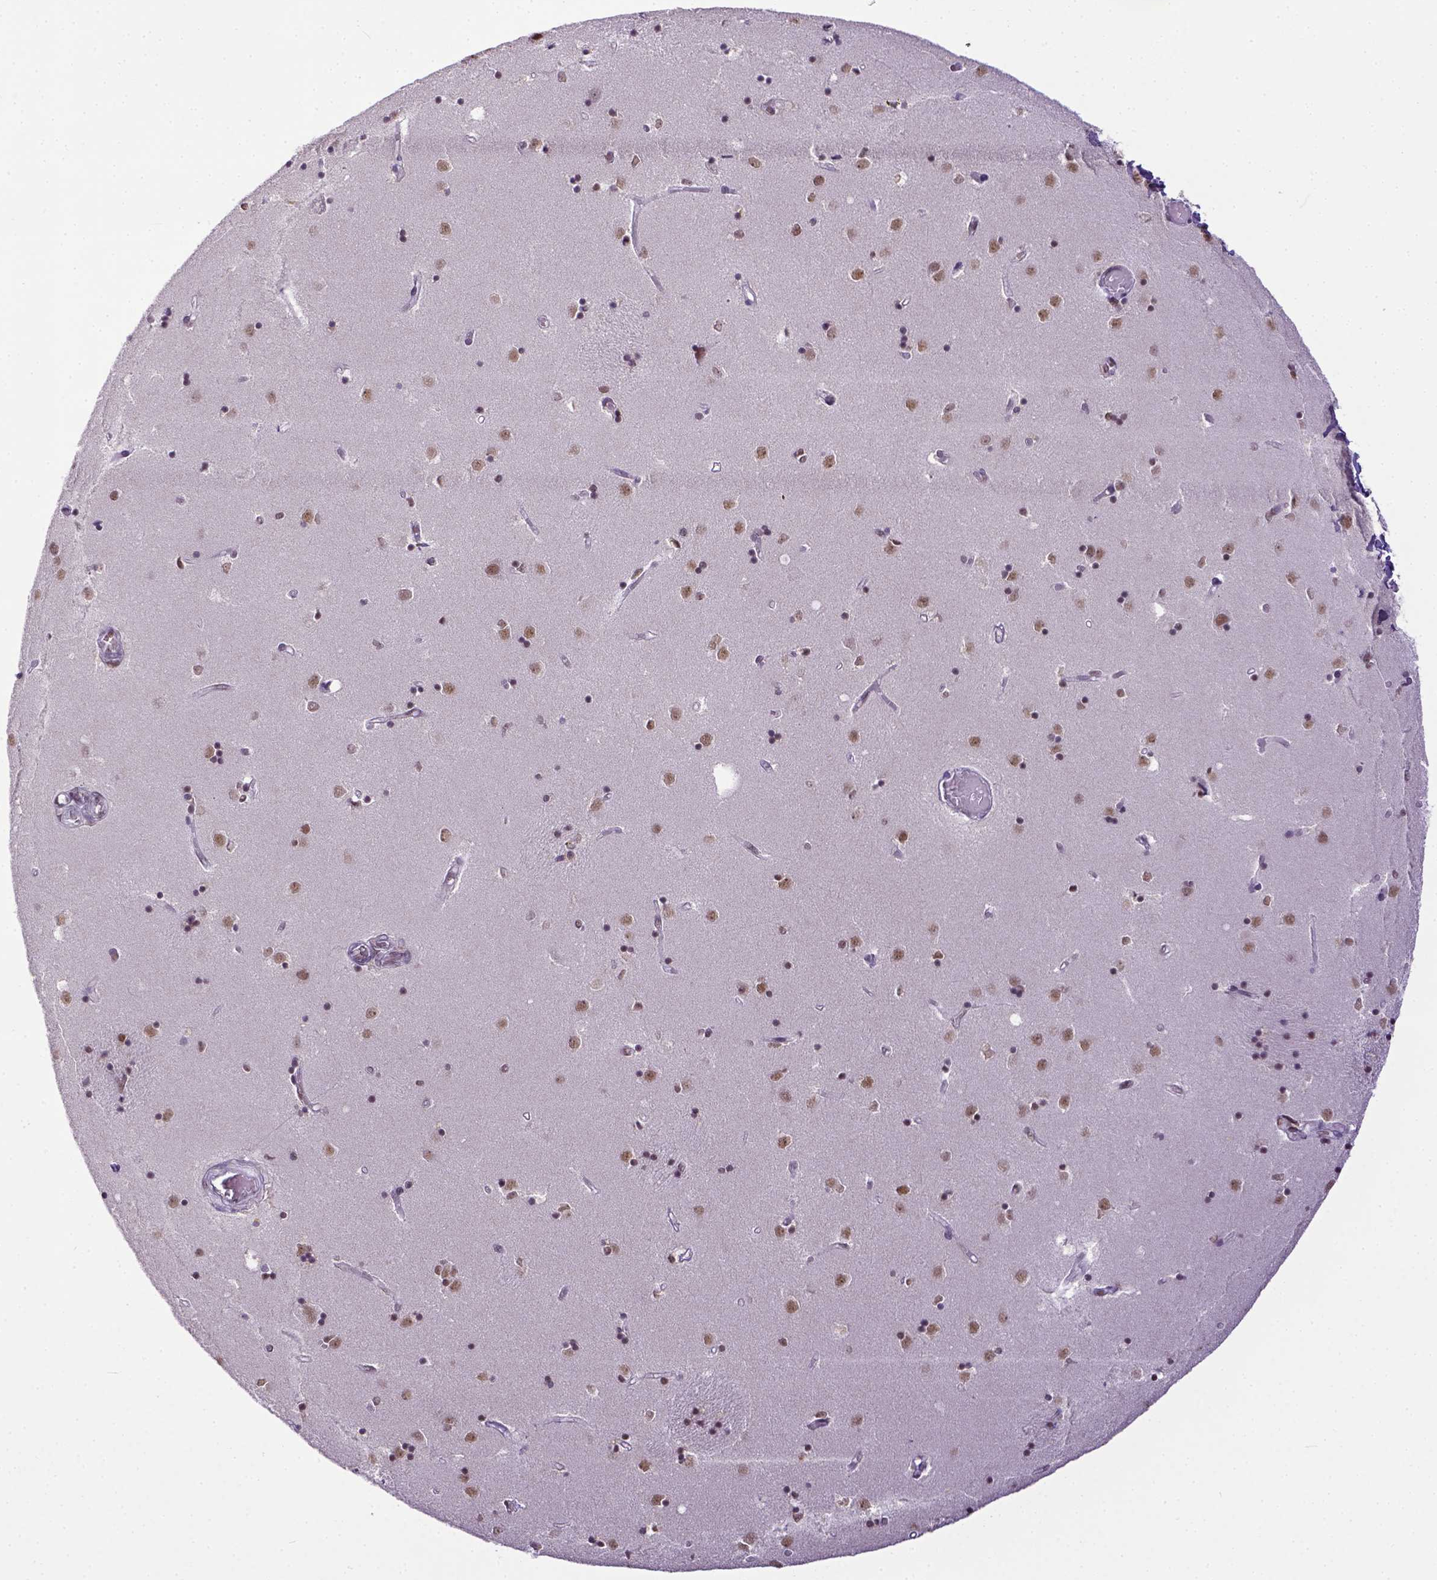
{"staining": {"intensity": "moderate", "quantity": ">75%", "location": "nuclear"}, "tissue": "caudate", "cell_type": "Glial cells", "image_type": "normal", "snomed": [{"axis": "morphology", "description": "Normal tissue, NOS"}, {"axis": "topography", "description": "Lateral ventricle wall"}], "caption": "Caudate stained with IHC reveals moderate nuclear expression in about >75% of glial cells.", "gene": "ERCC1", "patient": {"sex": "male", "age": 54}}